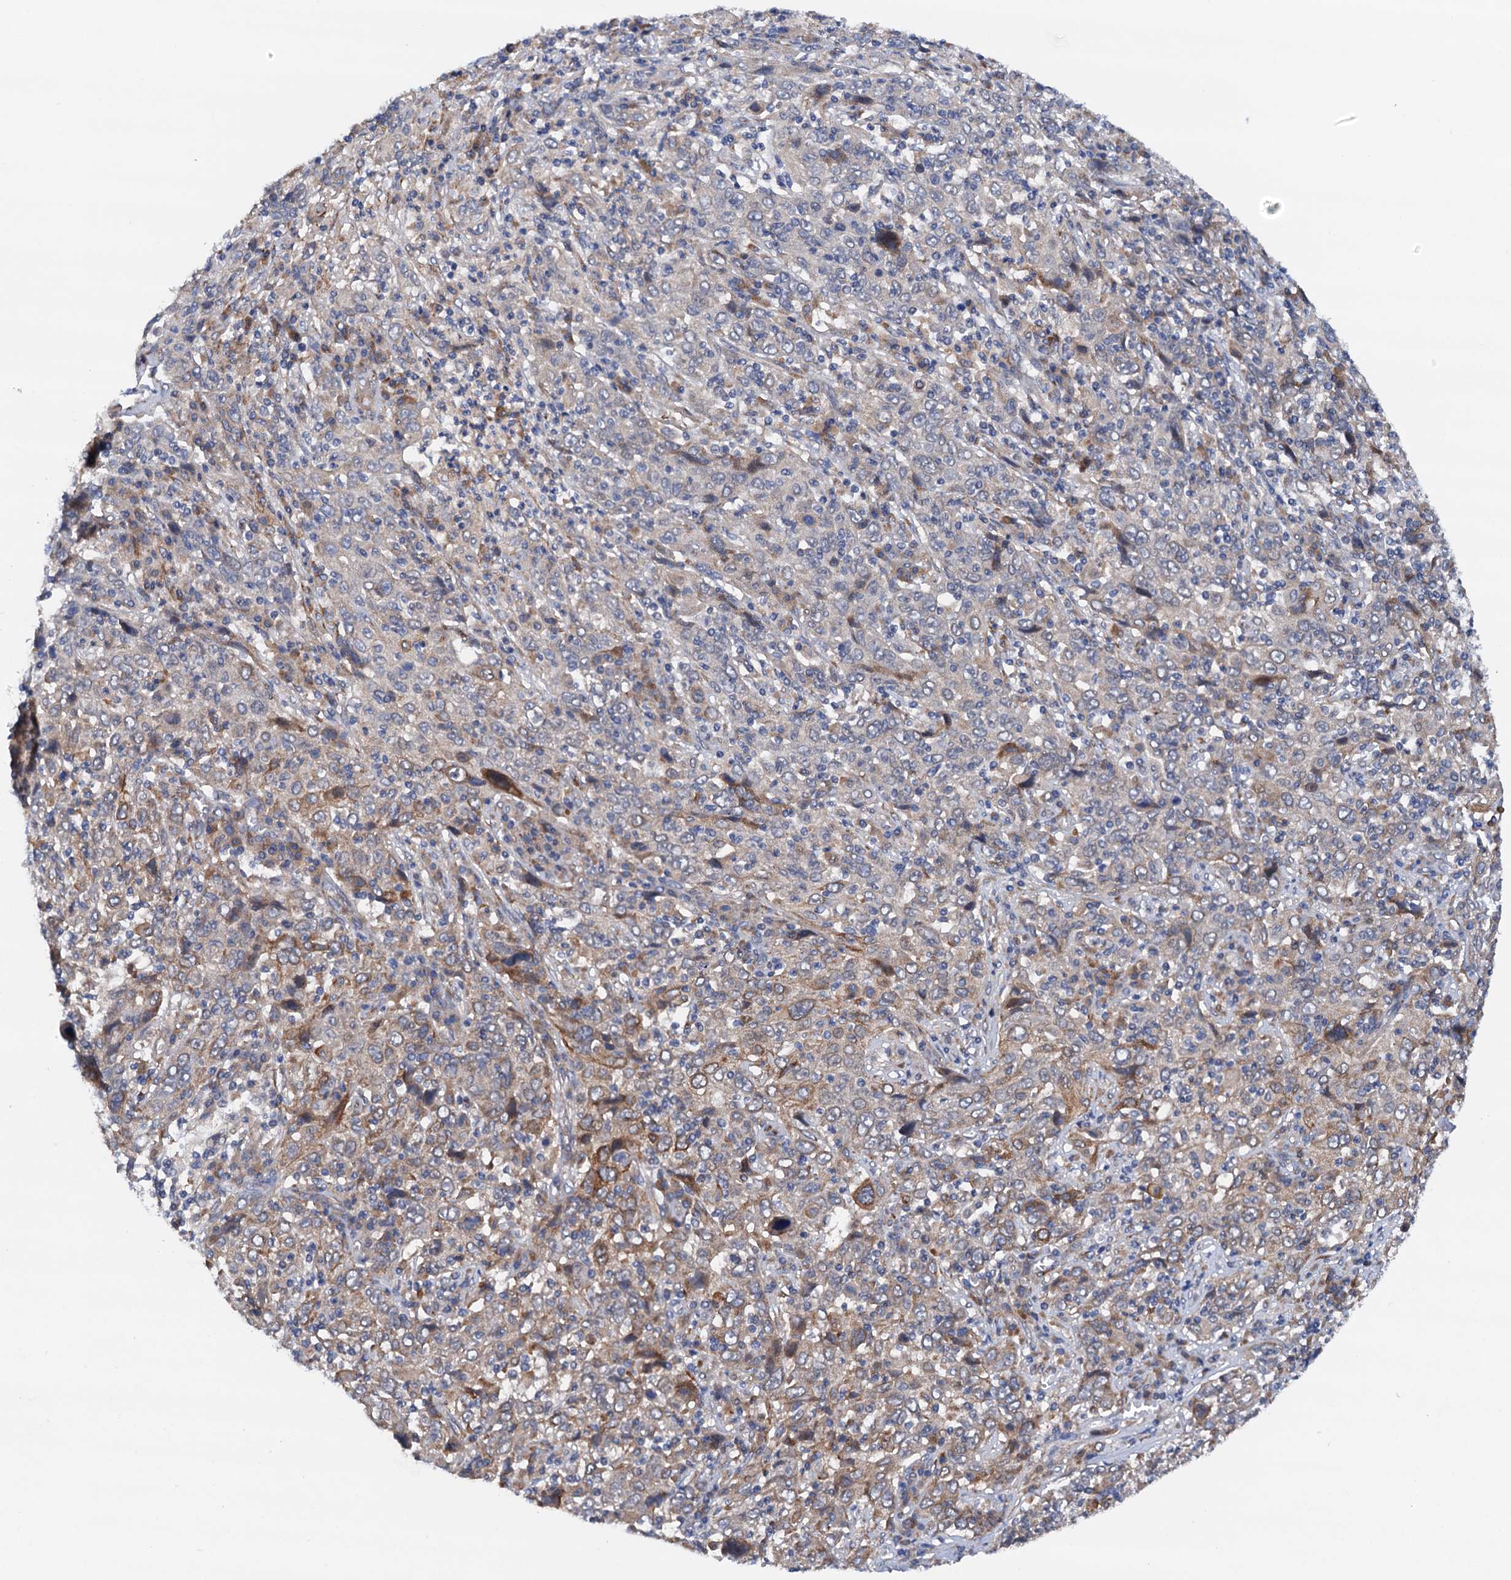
{"staining": {"intensity": "moderate", "quantity": "<25%", "location": "cytoplasmic/membranous"}, "tissue": "cervical cancer", "cell_type": "Tumor cells", "image_type": "cancer", "snomed": [{"axis": "morphology", "description": "Squamous cell carcinoma, NOS"}, {"axis": "topography", "description": "Cervix"}], "caption": "Human cervical cancer stained with a brown dye displays moderate cytoplasmic/membranous positive staining in approximately <25% of tumor cells.", "gene": "RASSF9", "patient": {"sex": "female", "age": 46}}